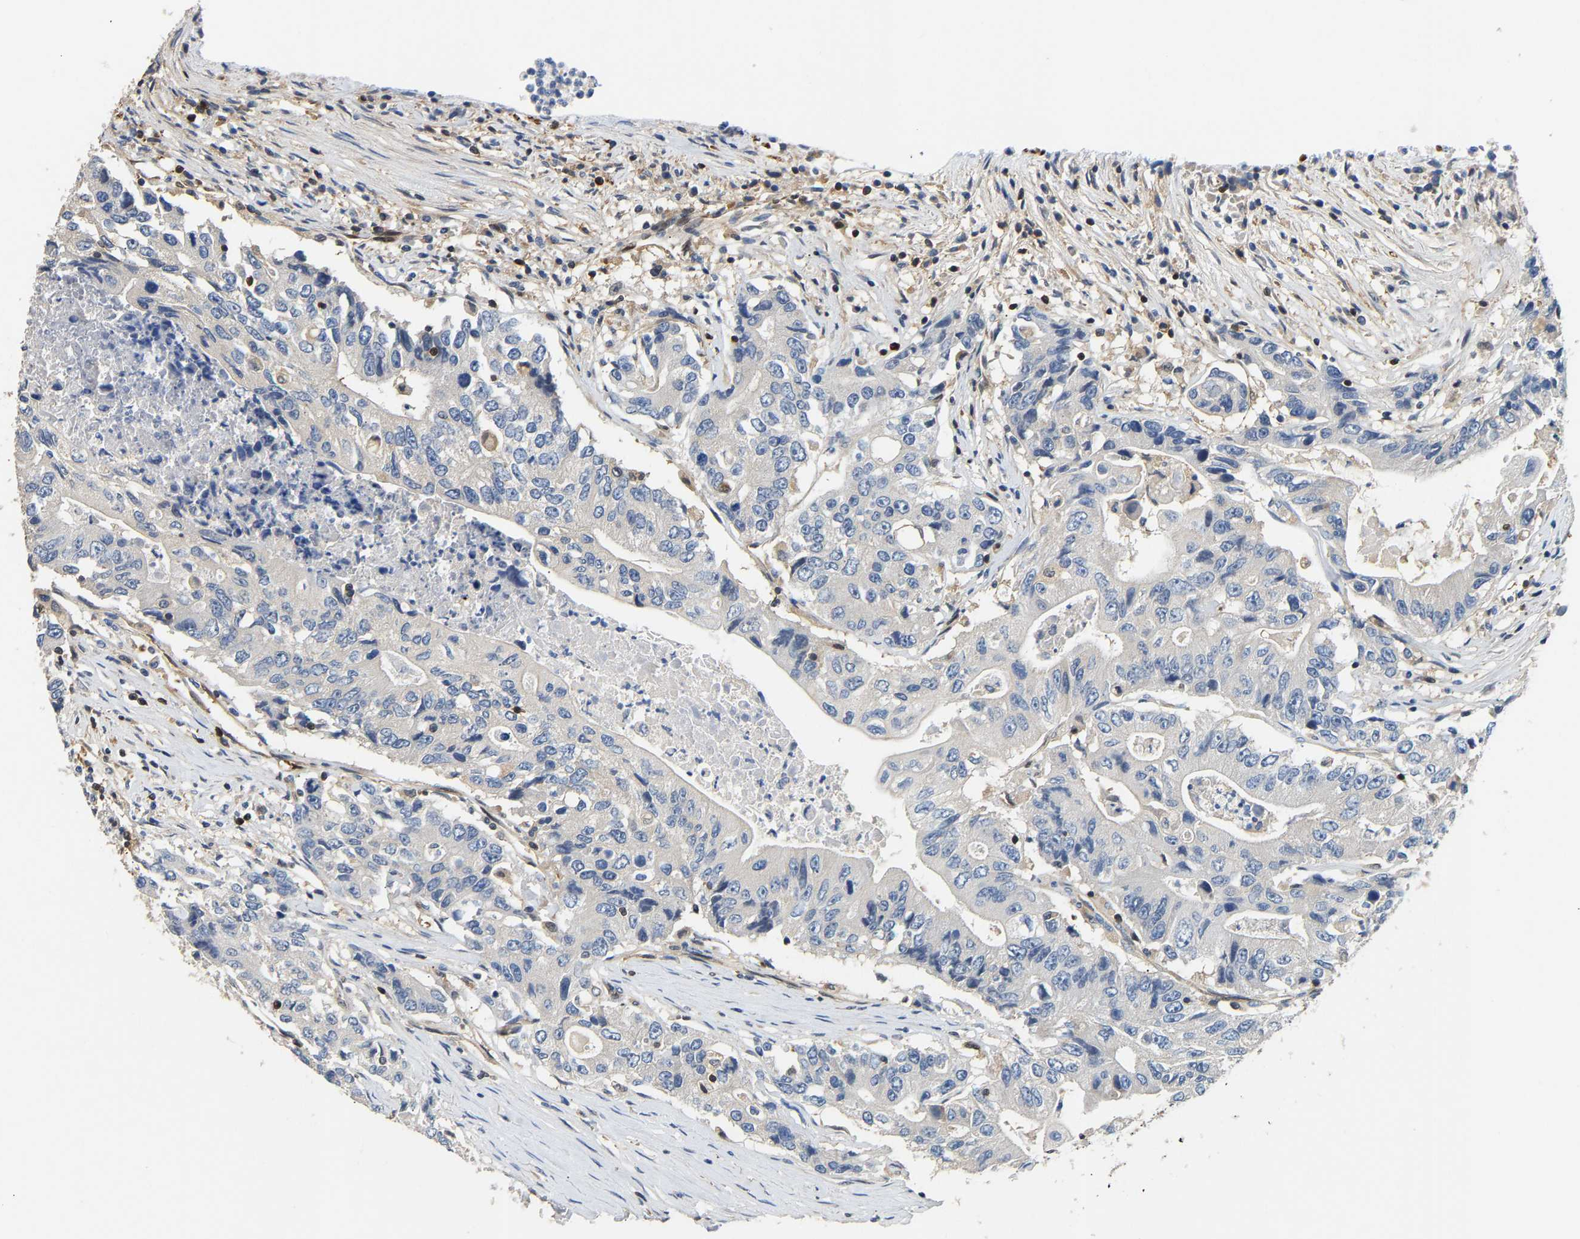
{"staining": {"intensity": "negative", "quantity": "none", "location": "none"}, "tissue": "colorectal cancer", "cell_type": "Tumor cells", "image_type": "cancer", "snomed": [{"axis": "morphology", "description": "Adenocarcinoma, NOS"}, {"axis": "topography", "description": "Colon"}], "caption": "Immunohistochemical staining of human adenocarcinoma (colorectal) exhibits no significant positivity in tumor cells.", "gene": "GIMAP7", "patient": {"sex": "female", "age": 77}}